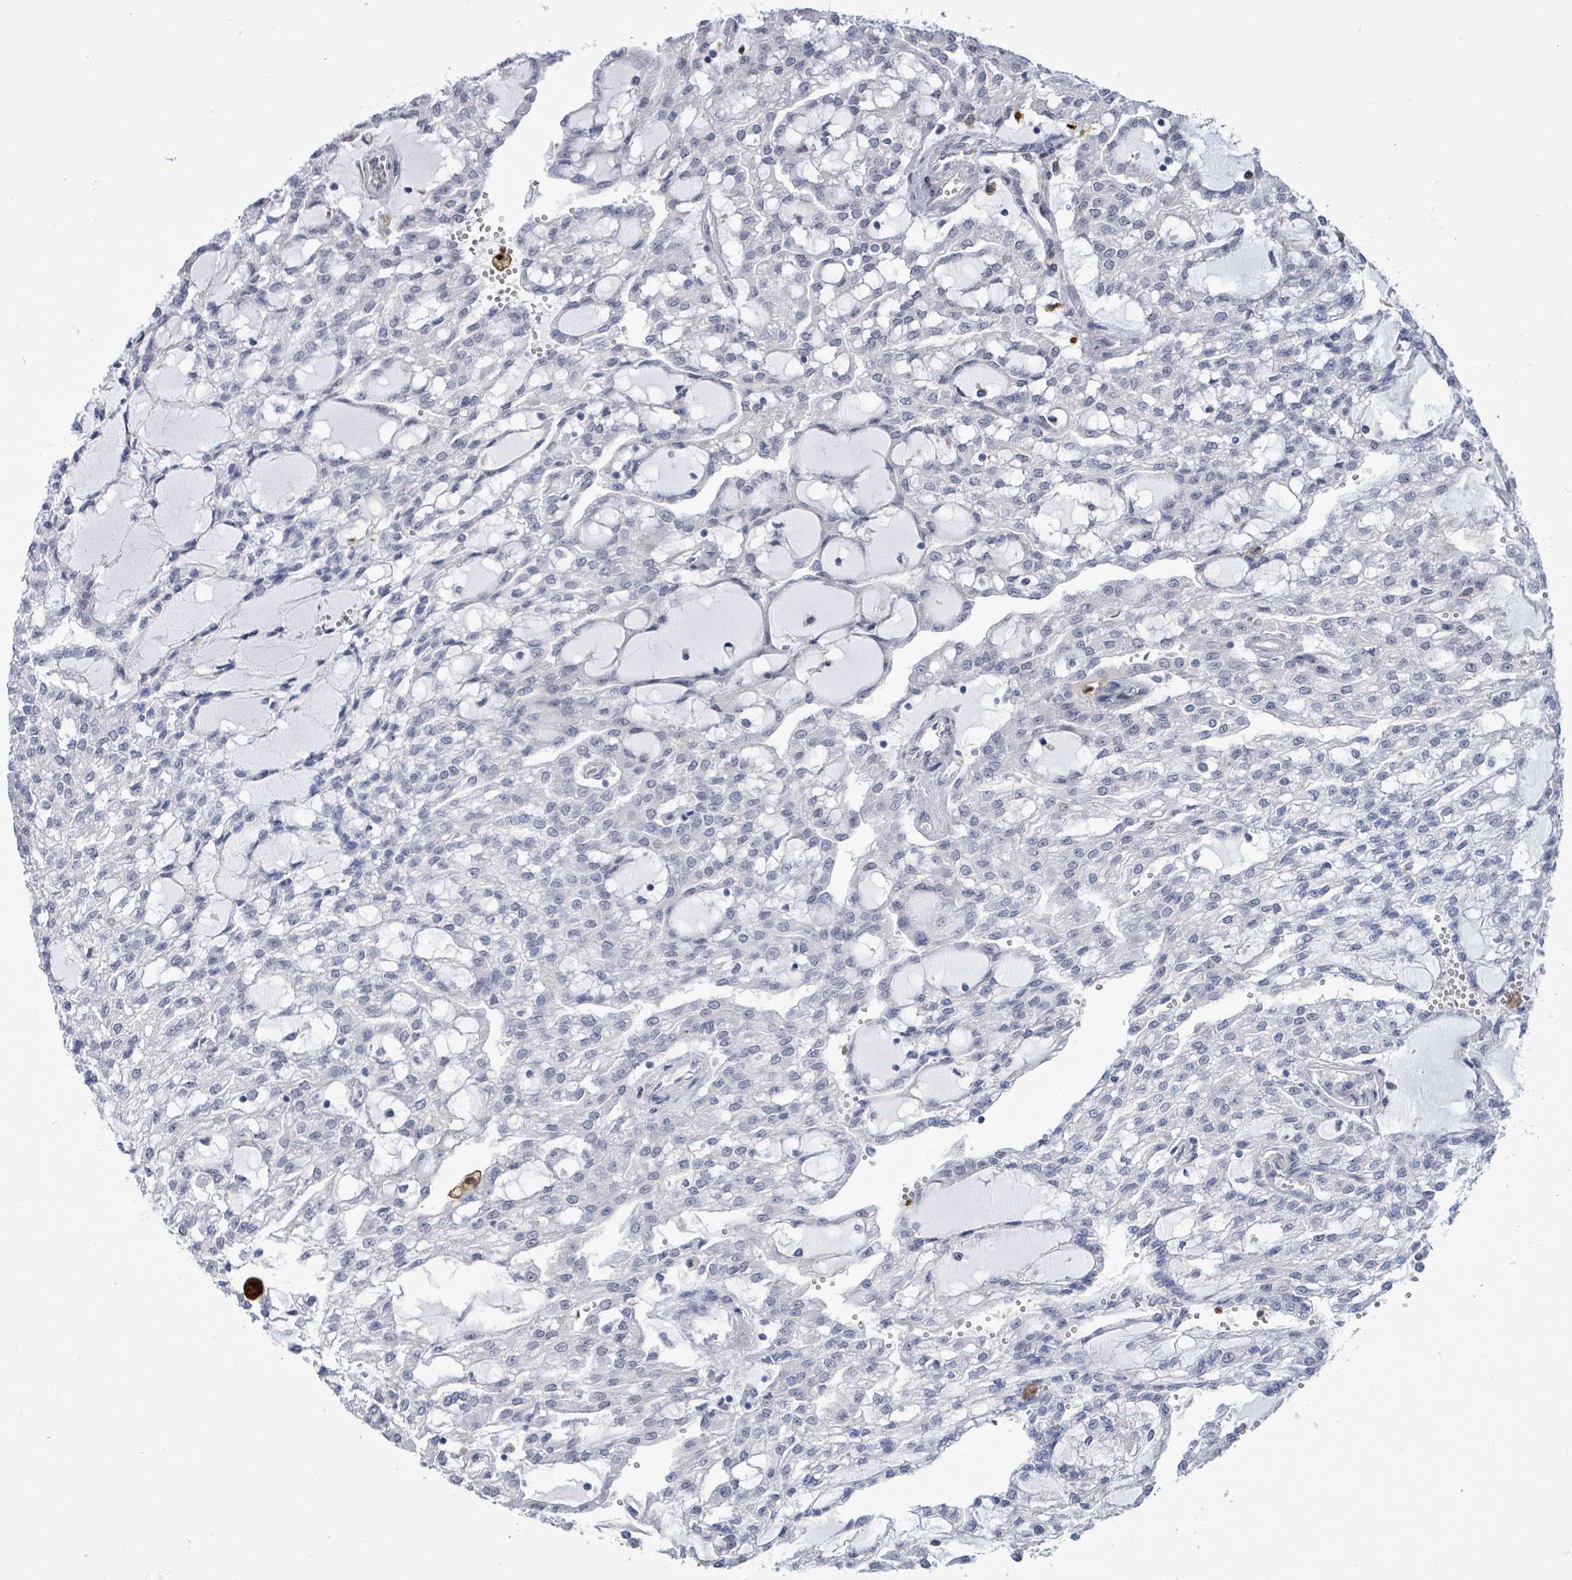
{"staining": {"intensity": "negative", "quantity": "none", "location": "none"}, "tissue": "renal cancer", "cell_type": "Tumor cells", "image_type": "cancer", "snomed": [{"axis": "morphology", "description": "Adenocarcinoma, NOS"}, {"axis": "topography", "description": "Kidney"}], "caption": "Immunohistochemical staining of human renal cancer demonstrates no significant expression in tumor cells.", "gene": "CT45A5", "patient": {"sex": "male", "age": 63}}